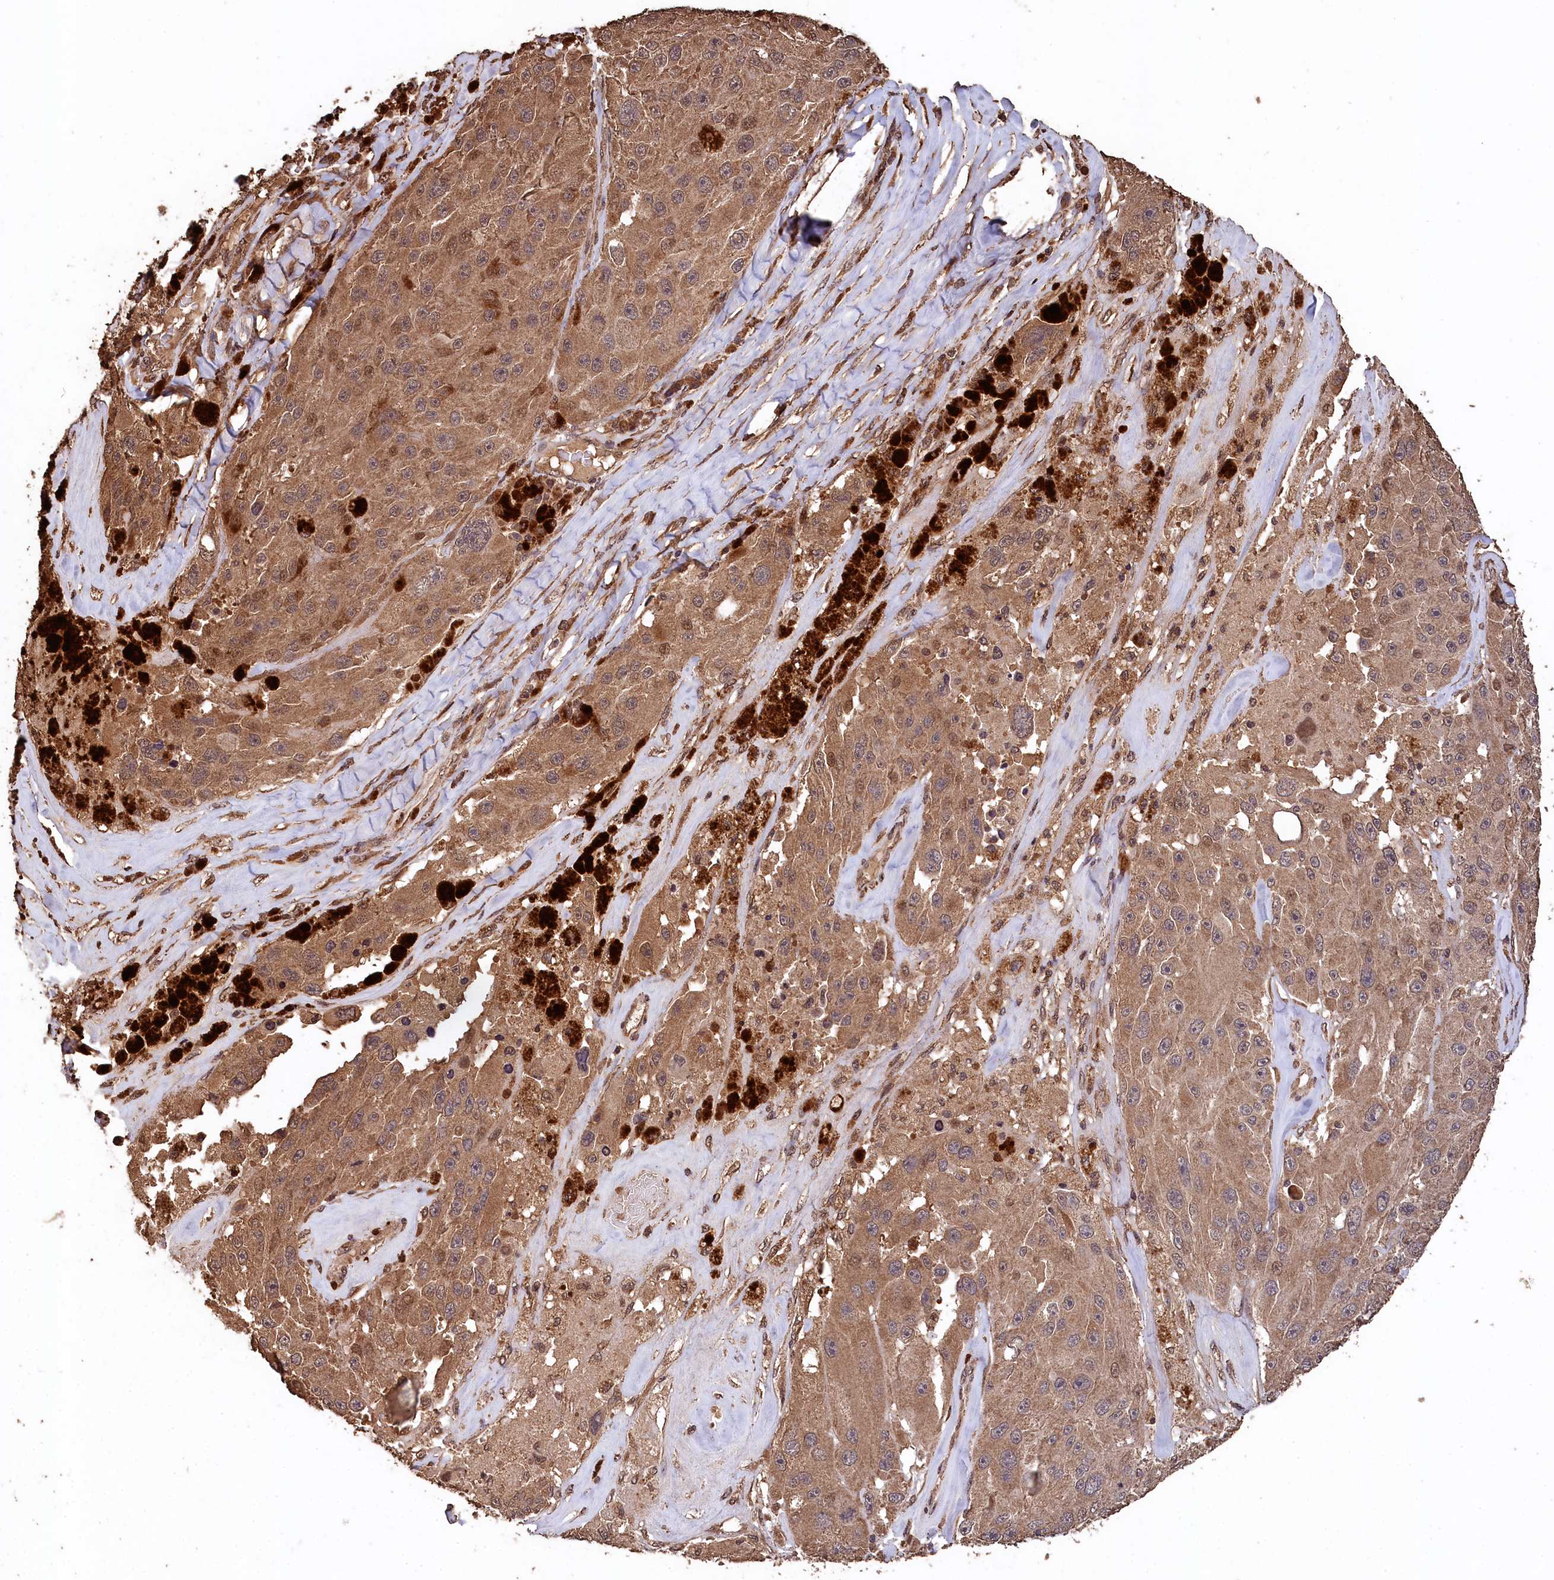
{"staining": {"intensity": "moderate", "quantity": ">75%", "location": "cytoplasmic/membranous,nuclear"}, "tissue": "melanoma", "cell_type": "Tumor cells", "image_type": "cancer", "snomed": [{"axis": "morphology", "description": "Malignant melanoma, Metastatic site"}, {"axis": "topography", "description": "Lymph node"}], "caption": "Immunohistochemical staining of human melanoma demonstrates medium levels of moderate cytoplasmic/membranous and nuclear positivity in approximately >75% of tumor cells.", "gene": "CEP57L1", "patient": {"sex": "male", "age": 62}}